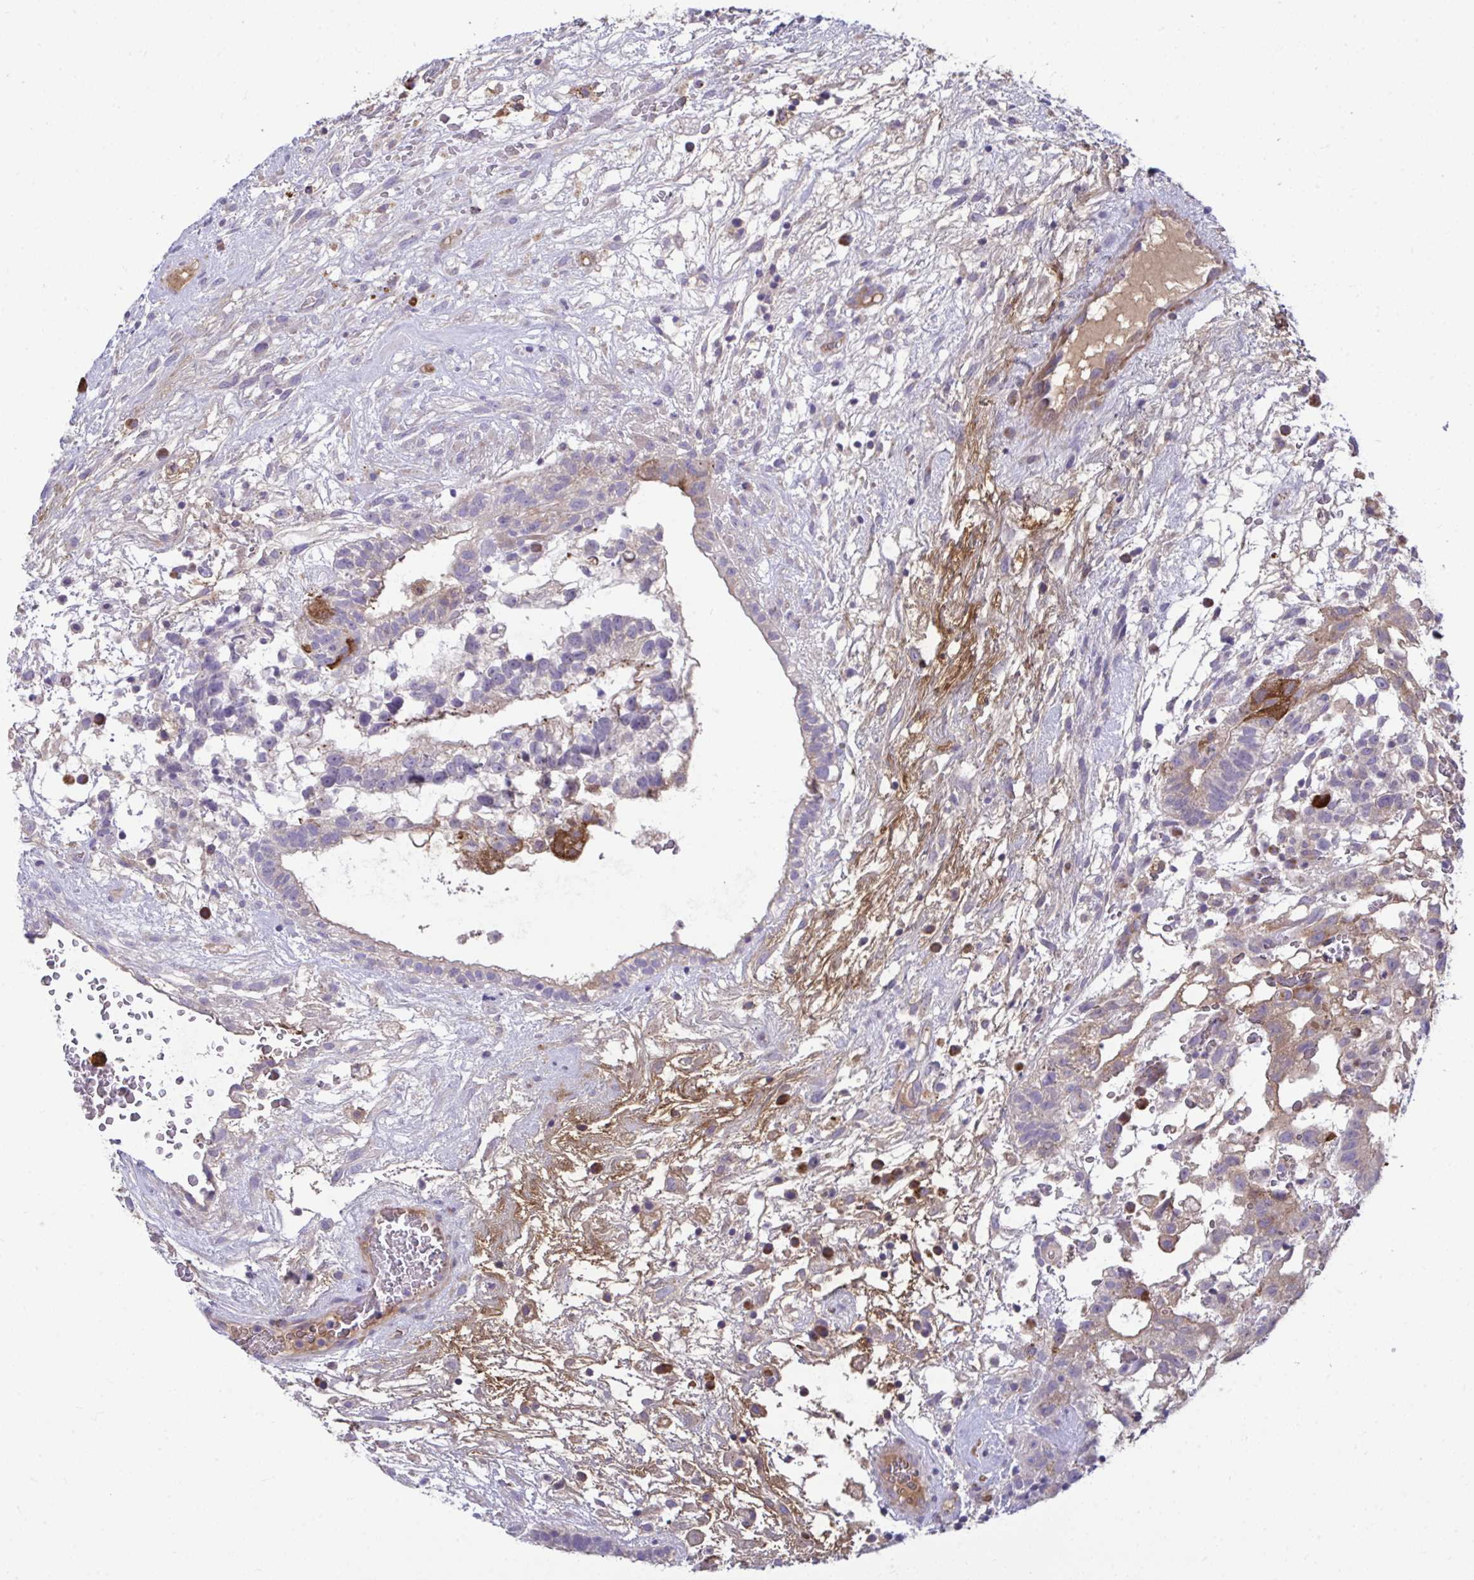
{"staining": {"intensity": "moderate", "quantity": "25%-75%", "location": "cytoplasmic/membranous"}, "tissue": "testis cancer", "cell_type": "Tumor cells", "image_type": "cancer", "snomed": [{"axis": "morphology", "description": "Normal tissue, NOS"}, {"axis": "morphology", "description": "Carcinoma, Embryonal, NOS"}, {"axis": "topography", "description": "Testis"}], "caption": "Protein staining displays moderate cytoplasmic/membranous staining in about 25%-75% of tumor cells in testis cancer (embryonal carcinoma).", "gene": "PIGZ", "patient": {"sex": "male", "age": 32}}